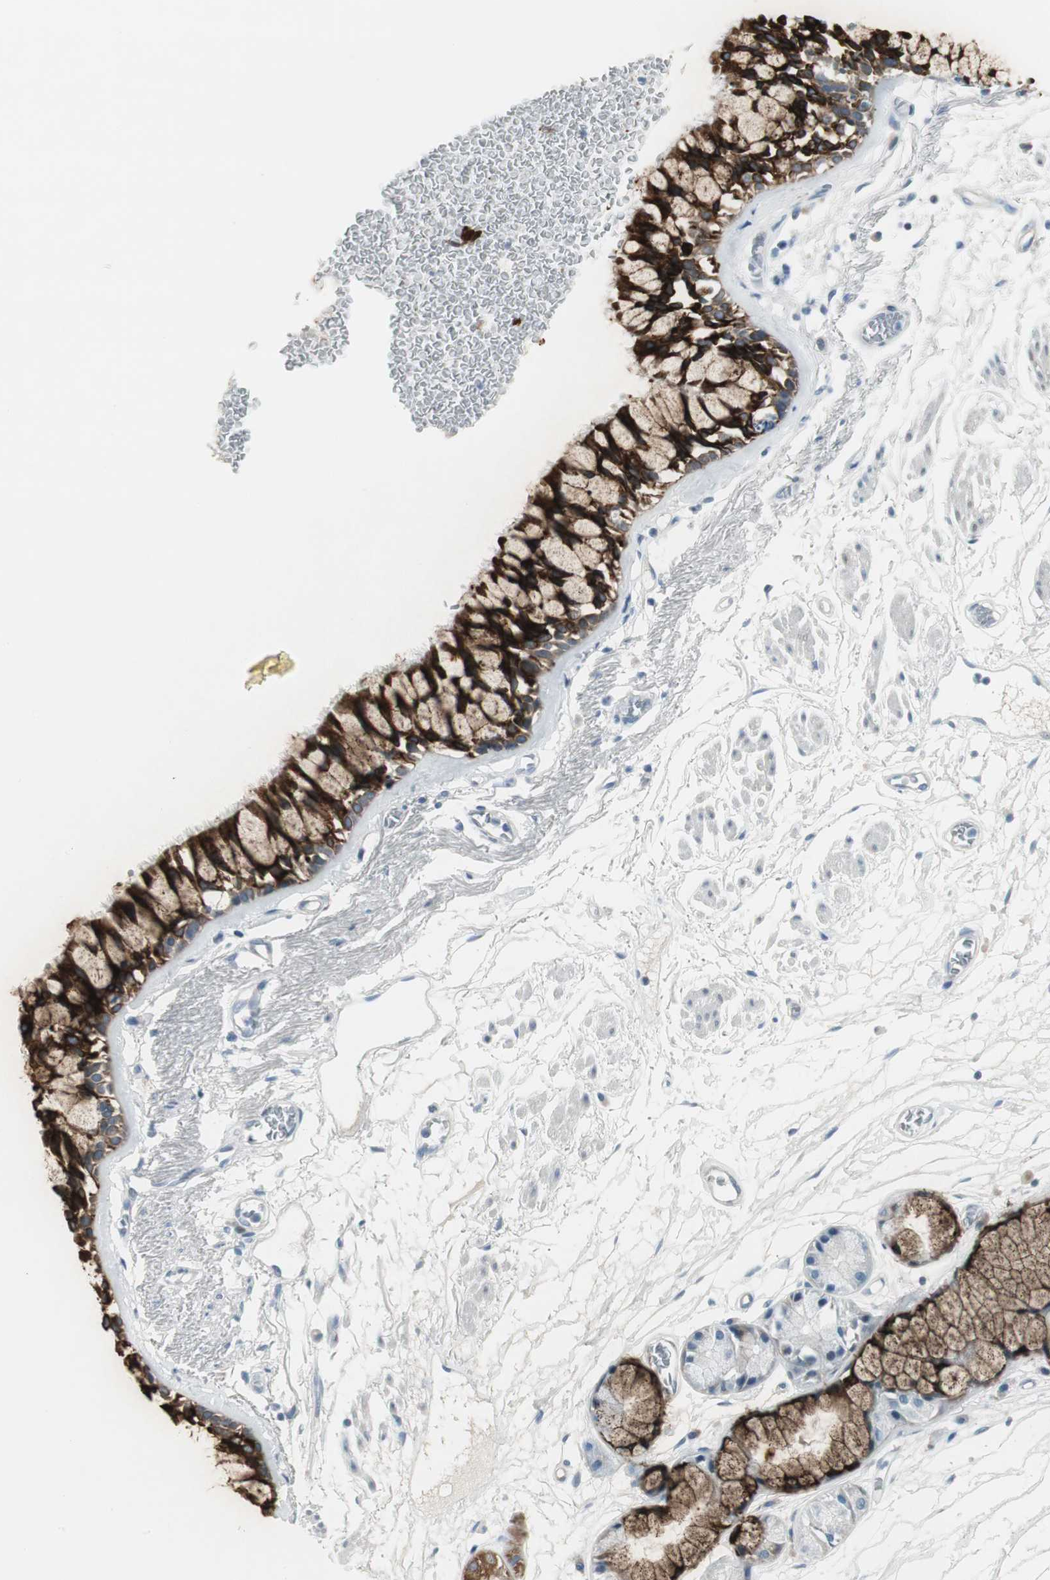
{"staining": {"intensity": "strong", "quantity": ">75%", "location": "cytoplasmic/membranous"}, "tissue": "bronchus", "cell_type": "Respiratory epithelial cells", "image_type": "normal", "snomed": [{"axis": "morphology", "description": "Normal tissue, NOS"}, {"axis": "topography", "description": "Bronchus"}], "caption": "A high amount of strong cytoplasmic/membranous staining is appreciated in approximately >75% of respiratory epithelial cells in unremarkable bronchus.", "gene": "AGR2", "patient": {"sex": "male", "age": 66}}